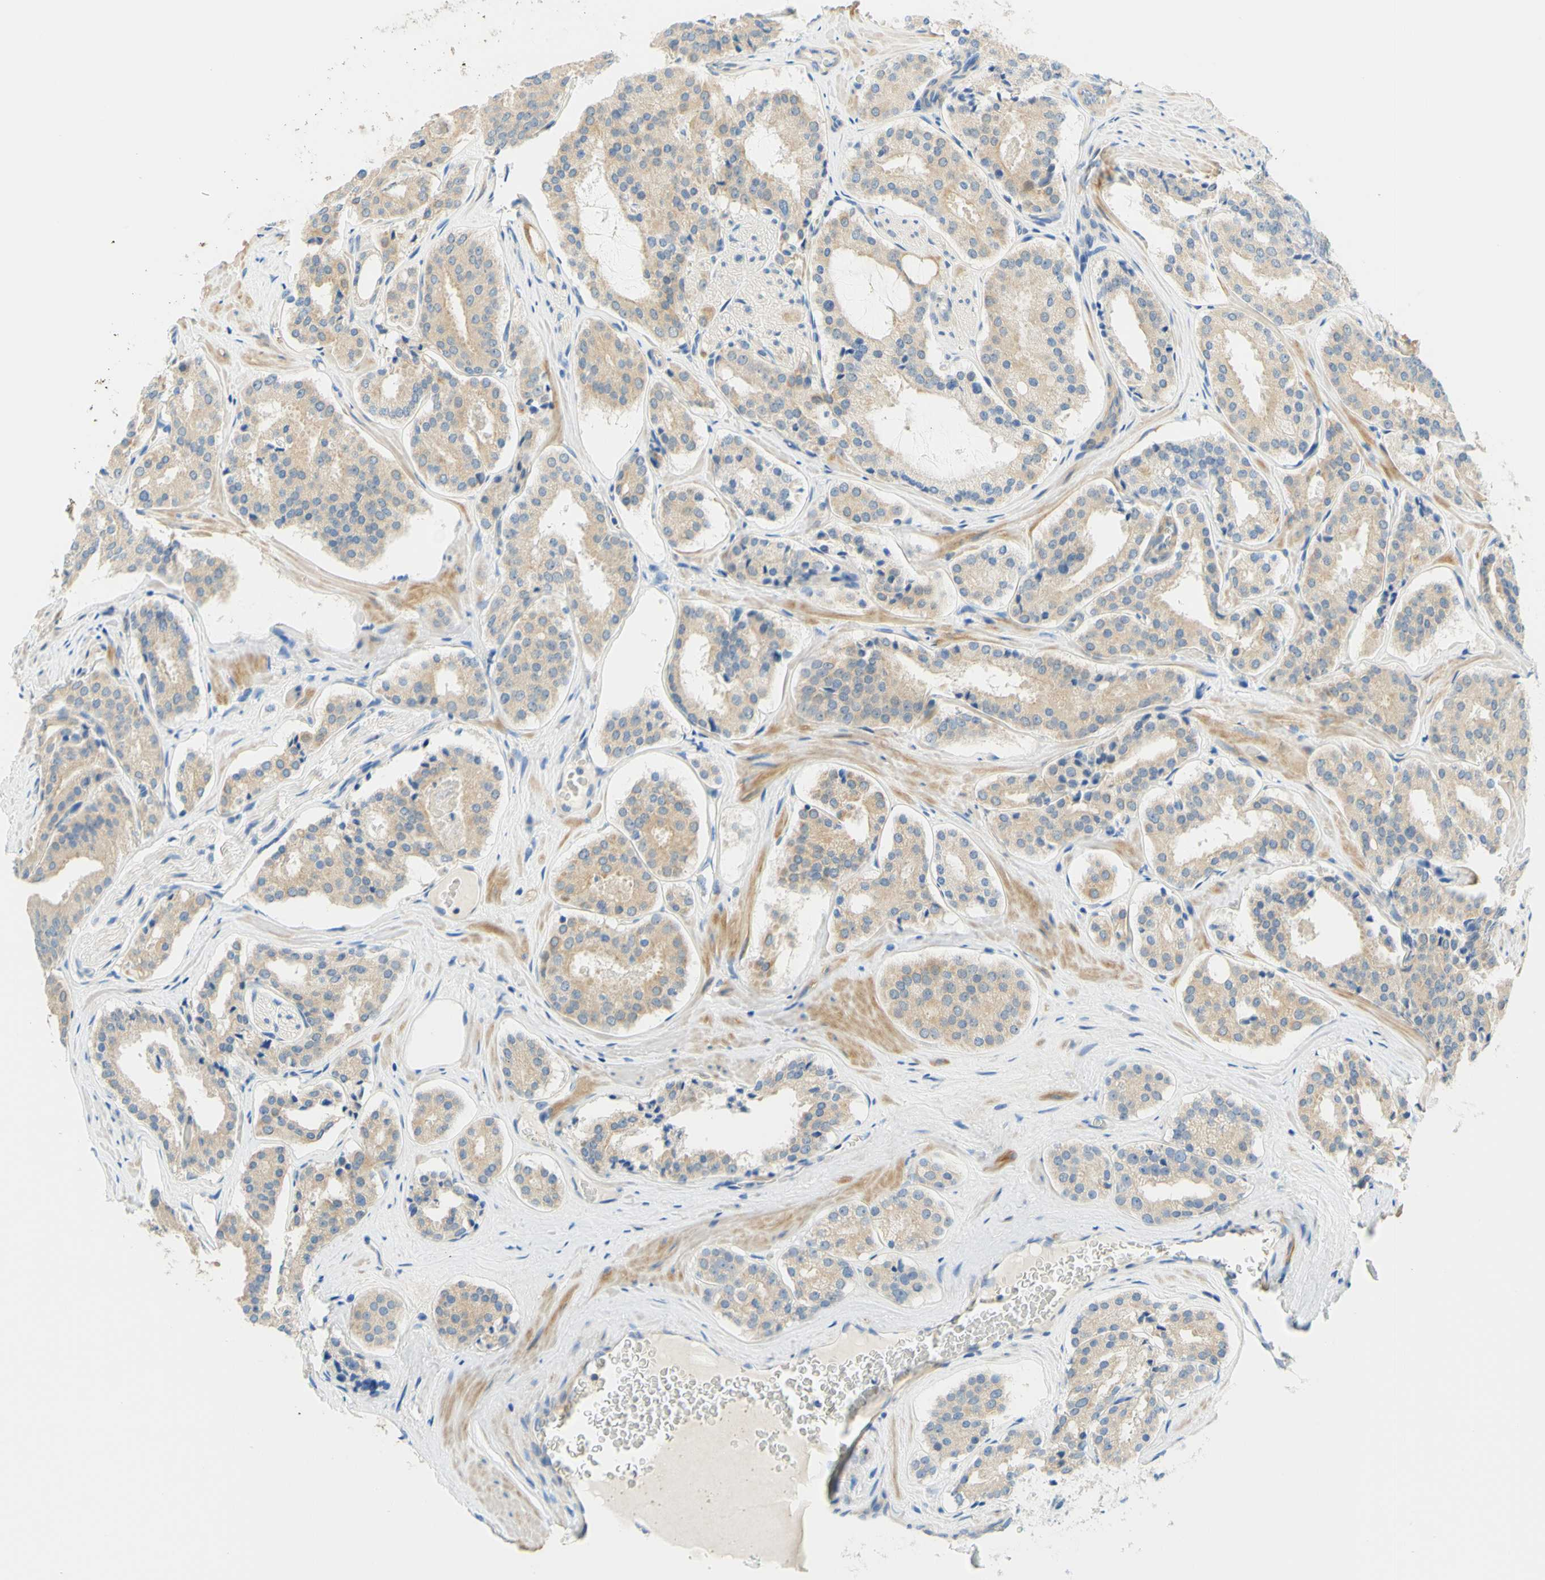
{"staining": {"intensity": "weak", "quantity": ">75%", "location": "cytoplasmic/membranous"}, "tissue": "prostate cancer", "cell_type": "Tumor cells", "image_type": "cancer", "snomed": [{"axis": "morphology", "description": "Adenocarcinoma, High grade"}, {"axis": "topography", "description": "Prostate"}], "caption": "Immunohistochemistry (IHC) histopathology image of neoplastic tissue: human prostate cancer stained using immunohistochemistry displays low levels of weak protein expression localized specifically in the cytoplasmic/membranous of tumor cells, appearing as a cytoplasmic/membranous brown color.", "gene": "ENTREP2", "patient": {"sex": "male", "age": 60}}